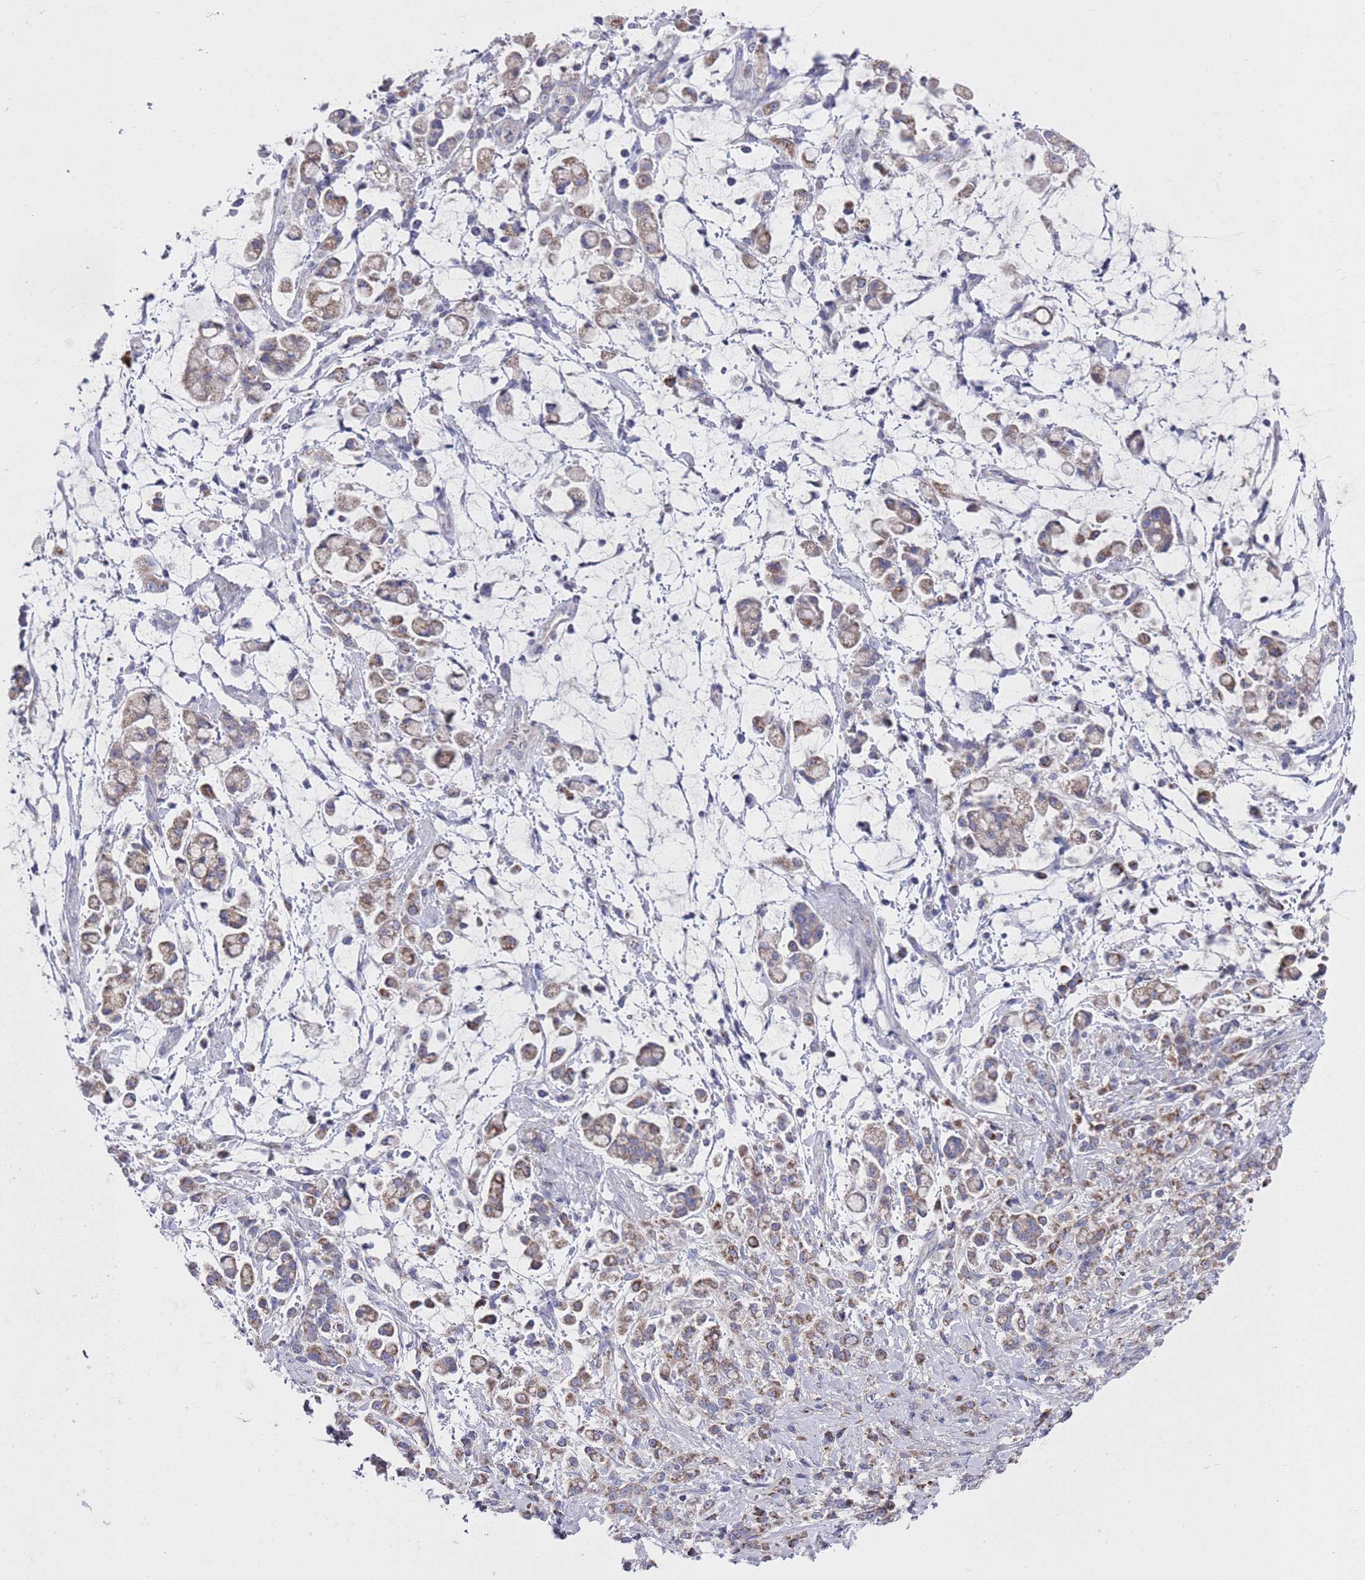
{"staining": {"intensity": "weak", "quantity": ">75%", "location": "cytoplasmic/membranous"}, "tissue": "stomach cancer", "cell_type": "Tumor cells", "image_type": "cancer", "snomed": [{"axis": "morphology", "description": "Adenocarcinoma, NOS"}, {"axis": "topography", "description": "Stomach"}], "caption": "Stomach adenocarcinoma tissue reveals weak cytoplasmic/membranous expression in about >75% of tumor cells", "gene": "NPEPPS", "patient": {"sex": "female", "age": 60}}